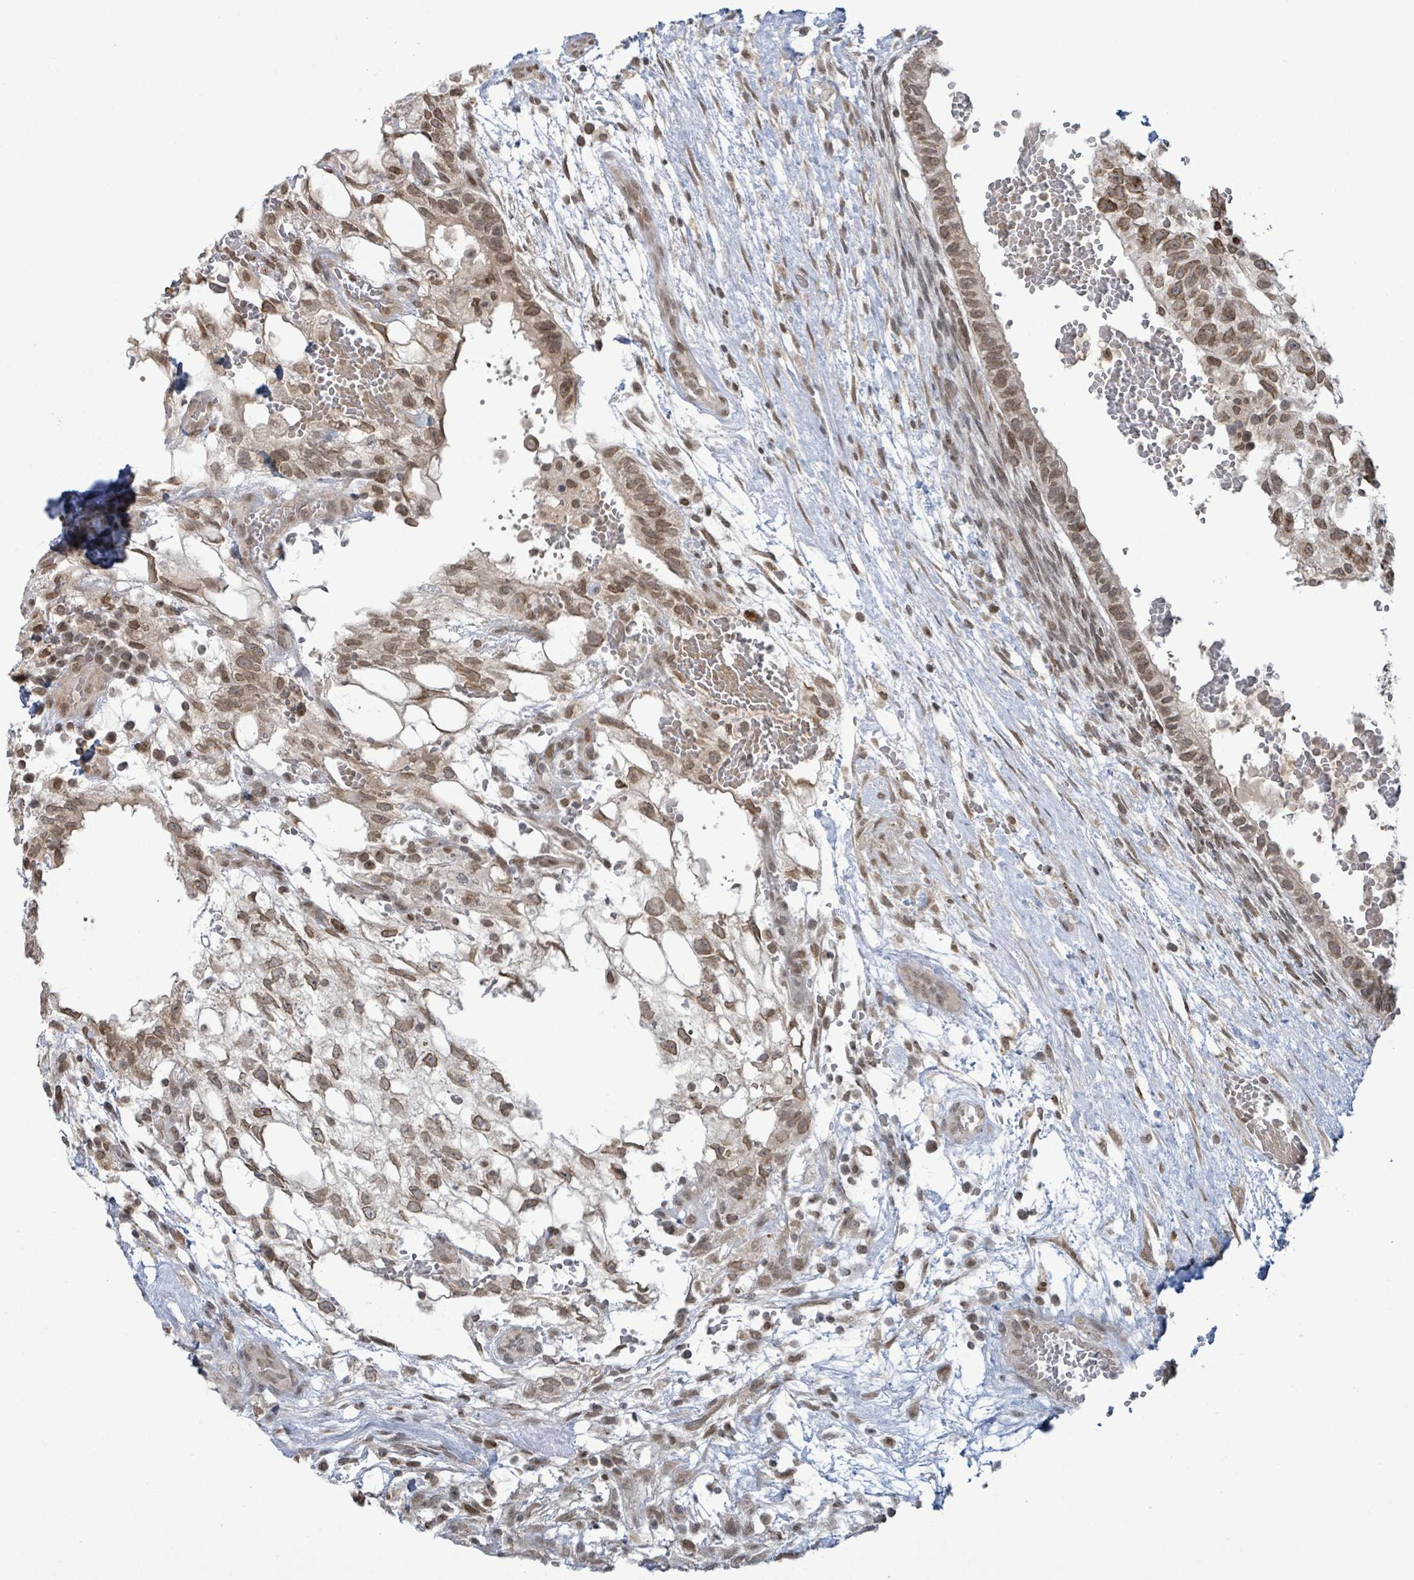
{"staining": {"intensity": "moderate", "quantity": ">75%", "location": "nuclear"}, "tissue": "testis cancer", "cell_type": "Tumor cells", "image_type": "cancer", "snomed": [{"axis": "morphology", "description": "Normal tissue, NOS"}, {"axis": "morphology", "description": "Carcinoma, Embryonal, NOS"}, {"axis": "topography", "description": "Testis"}], "caption": "This is a micrograph of immunohistochemistry staining of testis cancer (embryonal carcinoma), which shows moderate positivity in the nuclear of tumor cells.", "gene": "SBF2", "patient": {"sex": "male", "age": 32}}